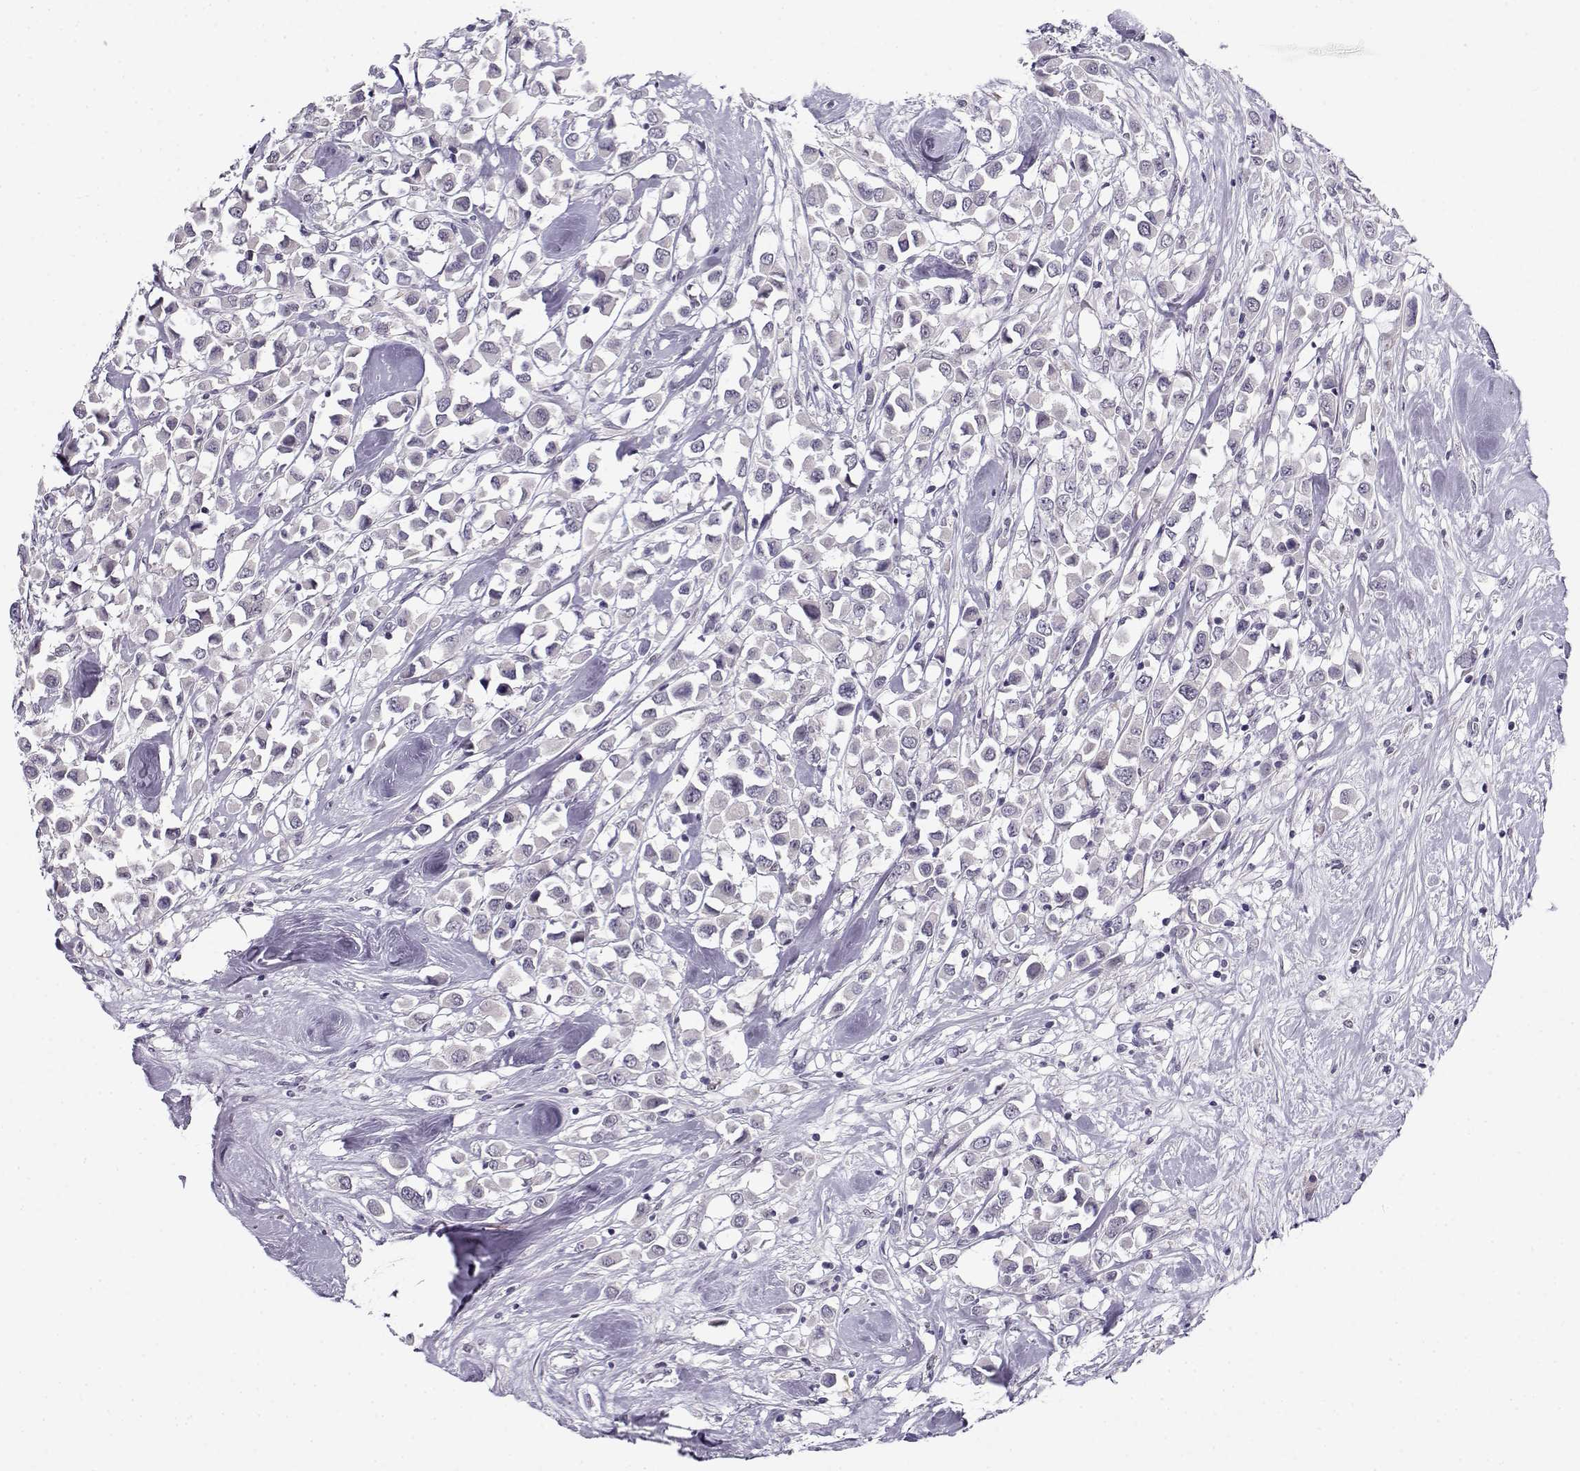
{"staining": {"intensity": "negative", "quantity": "none", "location": "none"}, "tissue": "breast cancer", "cell_type": "Tumor cells", "image_type": "cancer", "snomed": [{"axis": "morphology", "description": "Duct carcinoma"}, {"axis": "topography", "description": "Breast"}], "caption": "The photomicrograph shows no staining of tumor cells in breast infiltrating ductal carcinoma.", "gene": "C16orf86", "patient": {"sex": "female", "age": 61}}